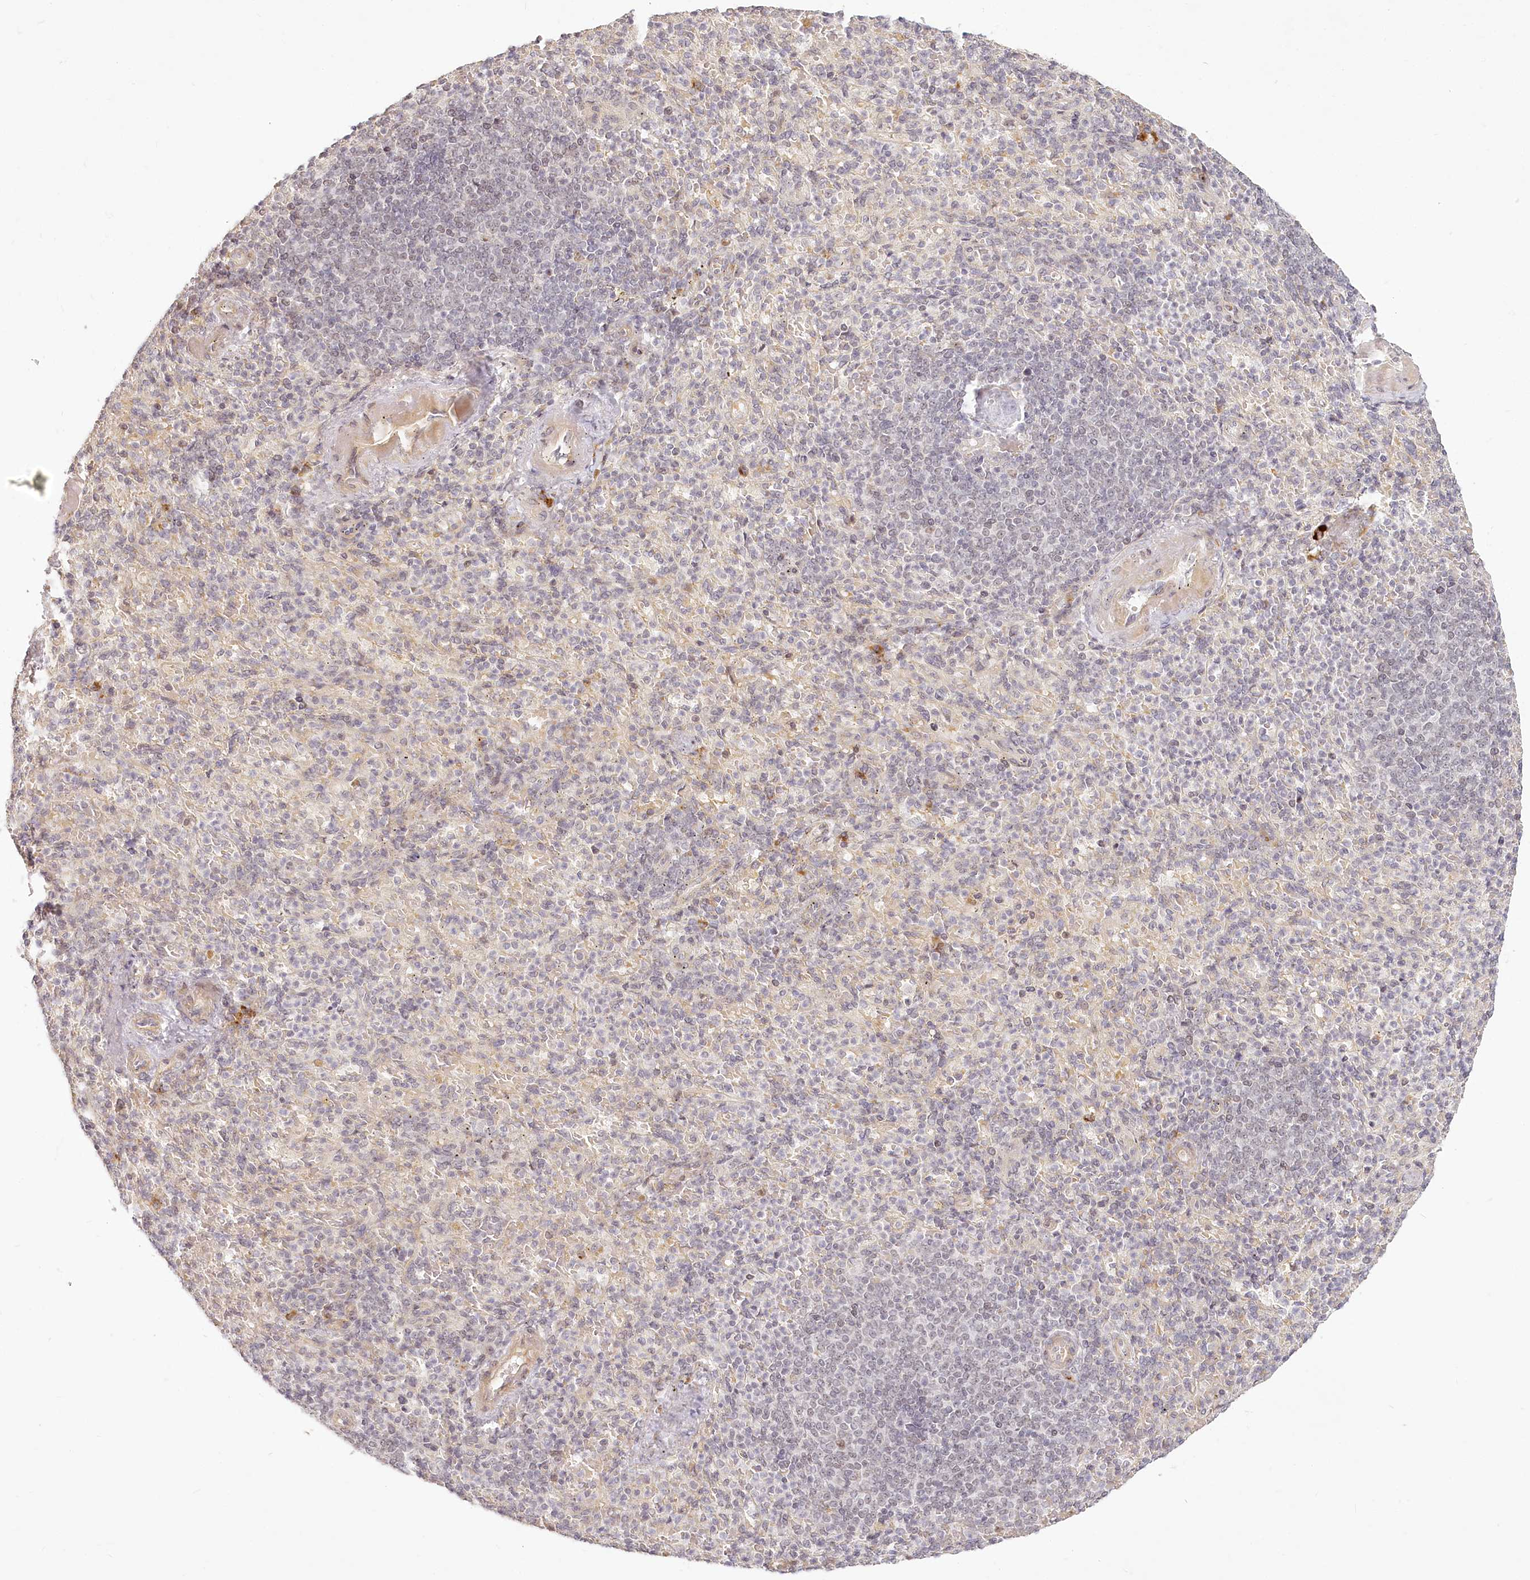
{"staining": {"intensity": "negative", "quantity": "none", "location": "none"}, "tissue": "spleen", "cell_type": "Cells in red pulp", "image_type": "normal", "snomed": [{"axis": "morphology", "description": "Normal tissue, NOS"}, {"axis": "topography", "description": "Spleen"}], "caption": "A photomicrograph of spleen stained for a protein shows no brown staining in cells in red pulp. (Brightfield microscopy of DAB IHC at high magnification).", "gene": "EXOSC7", "patient": {"sex": "female", "age": 74}}